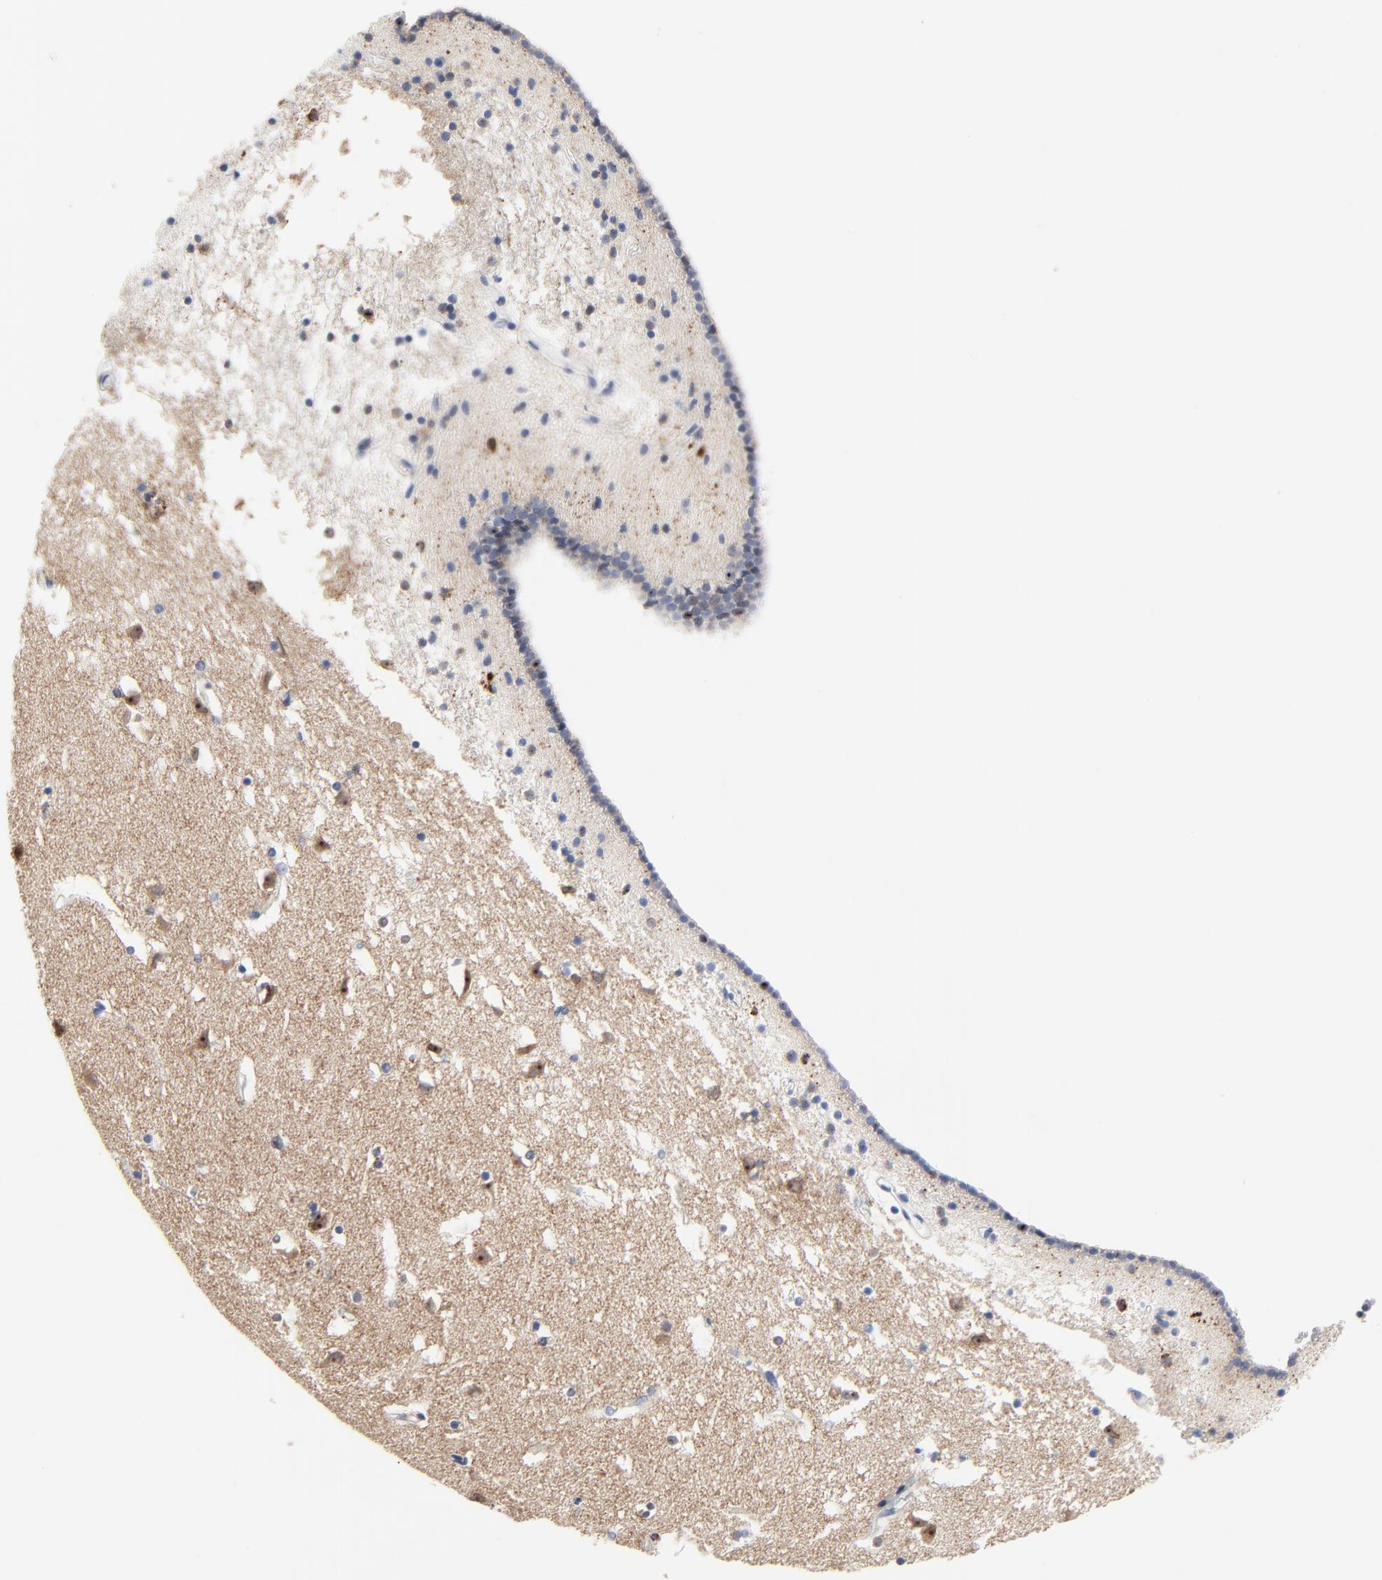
{"staining": {"intensity": "negative", "quantity": "none", "location": "none"}, "tissue": "caudate", "cell_type": "Glial cells", "image_type": "normal", "snomed": [{"axis": "morphology", "description": "Normal tissue, NOS"}, {"axis": "topography", "description": "Lateral ventricle wall"}], "caption": "The histopathology image demonstrates no significant staining in glial cells of caudate.", "gene": "NLGN3", "patient": {"sex": "male", "age": 45}}